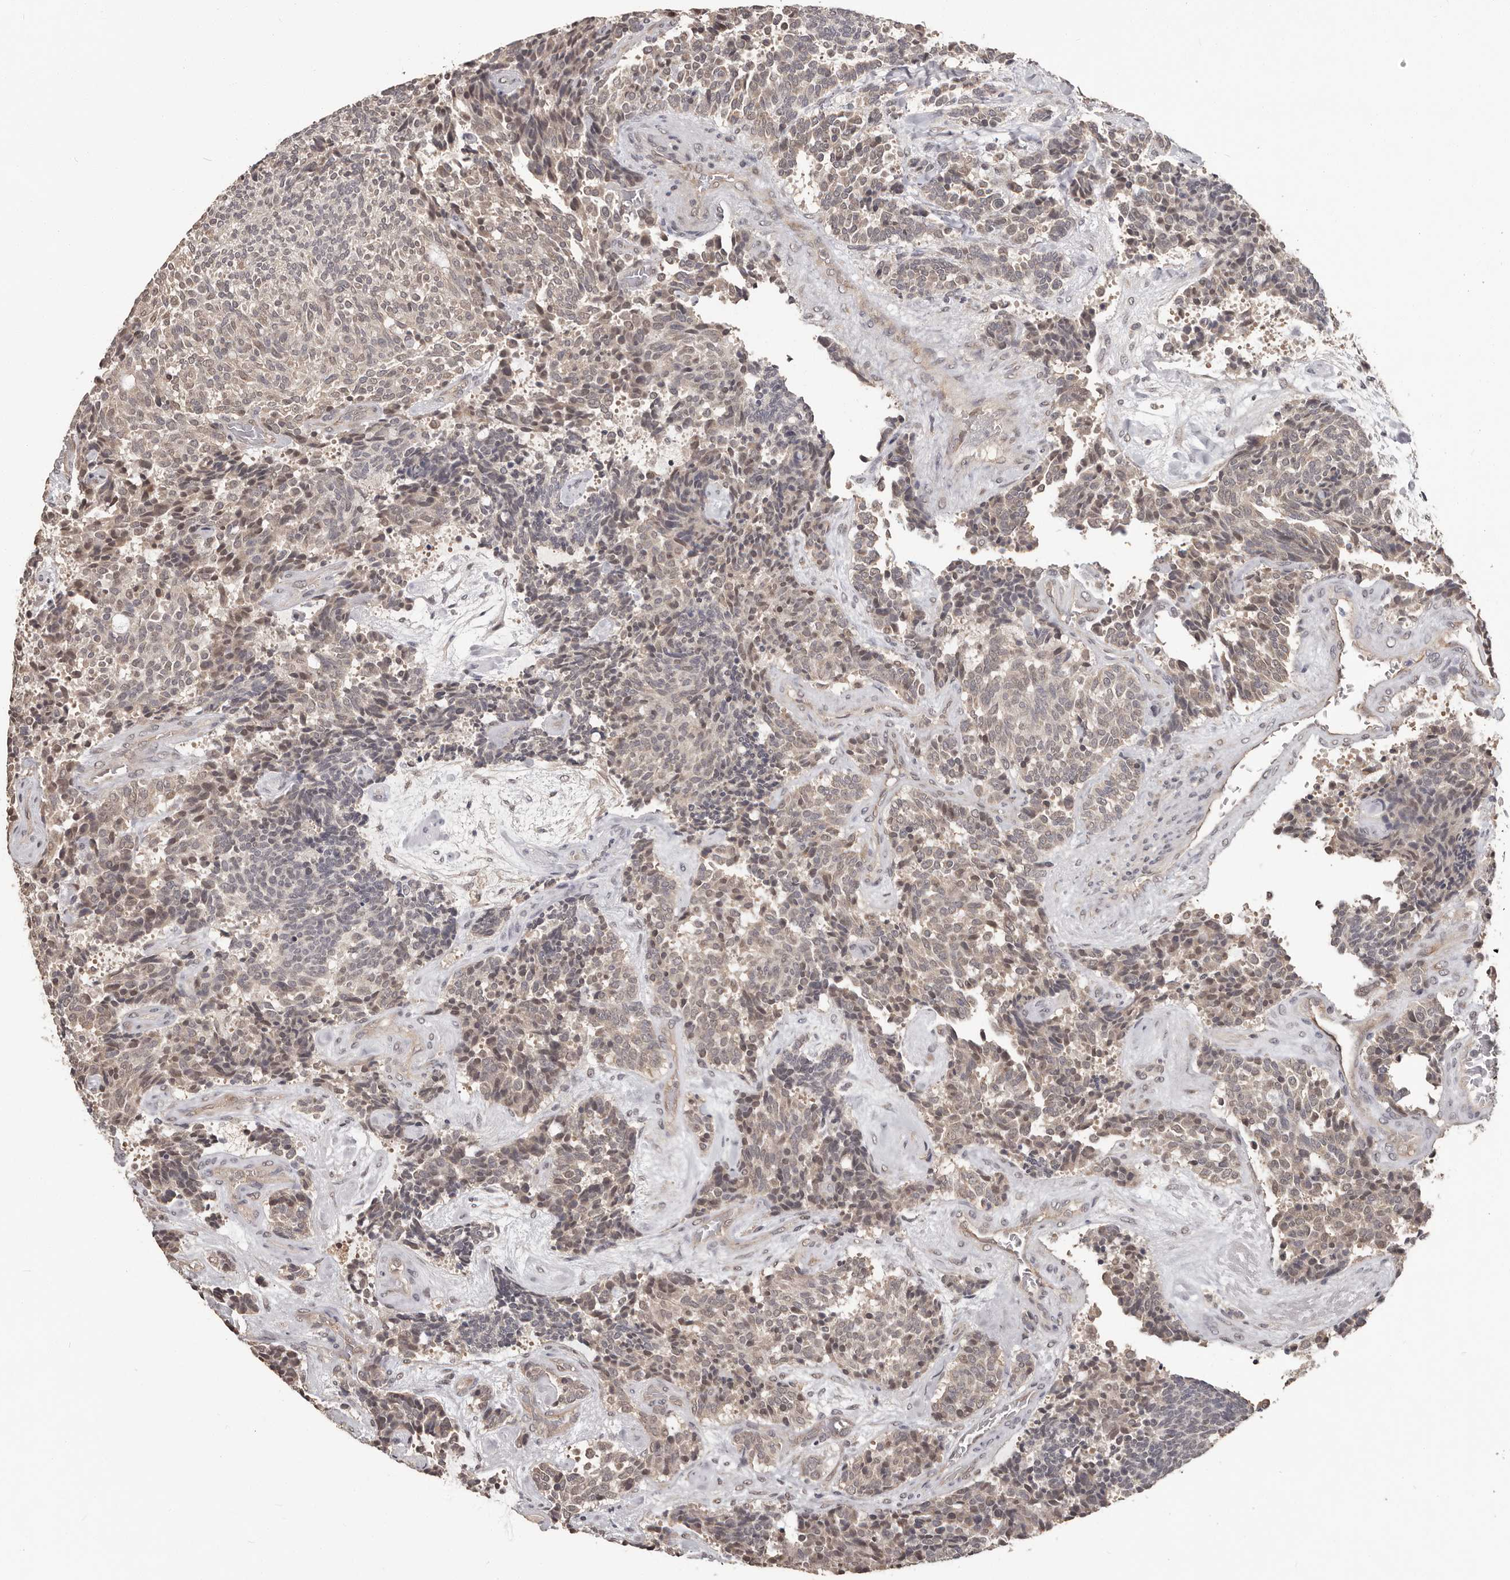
{"staining": {"intensity": "negative", "quantity": "none", "location": "none"}, "tissue": "carcinoid", "cell_type": "Tumor cells", "image_type": "cancer", "snomed": [{"axis": "morphology", "description": "Carcinoid, malignant, NOS"}, {"axis": "topography", "description": "Pancreas"}], "caption": "Tumor cells are negative for brown protein staining in carcinoid.", "gene": "ZFP14", "patient": {"sex": "female", "age": 54}}